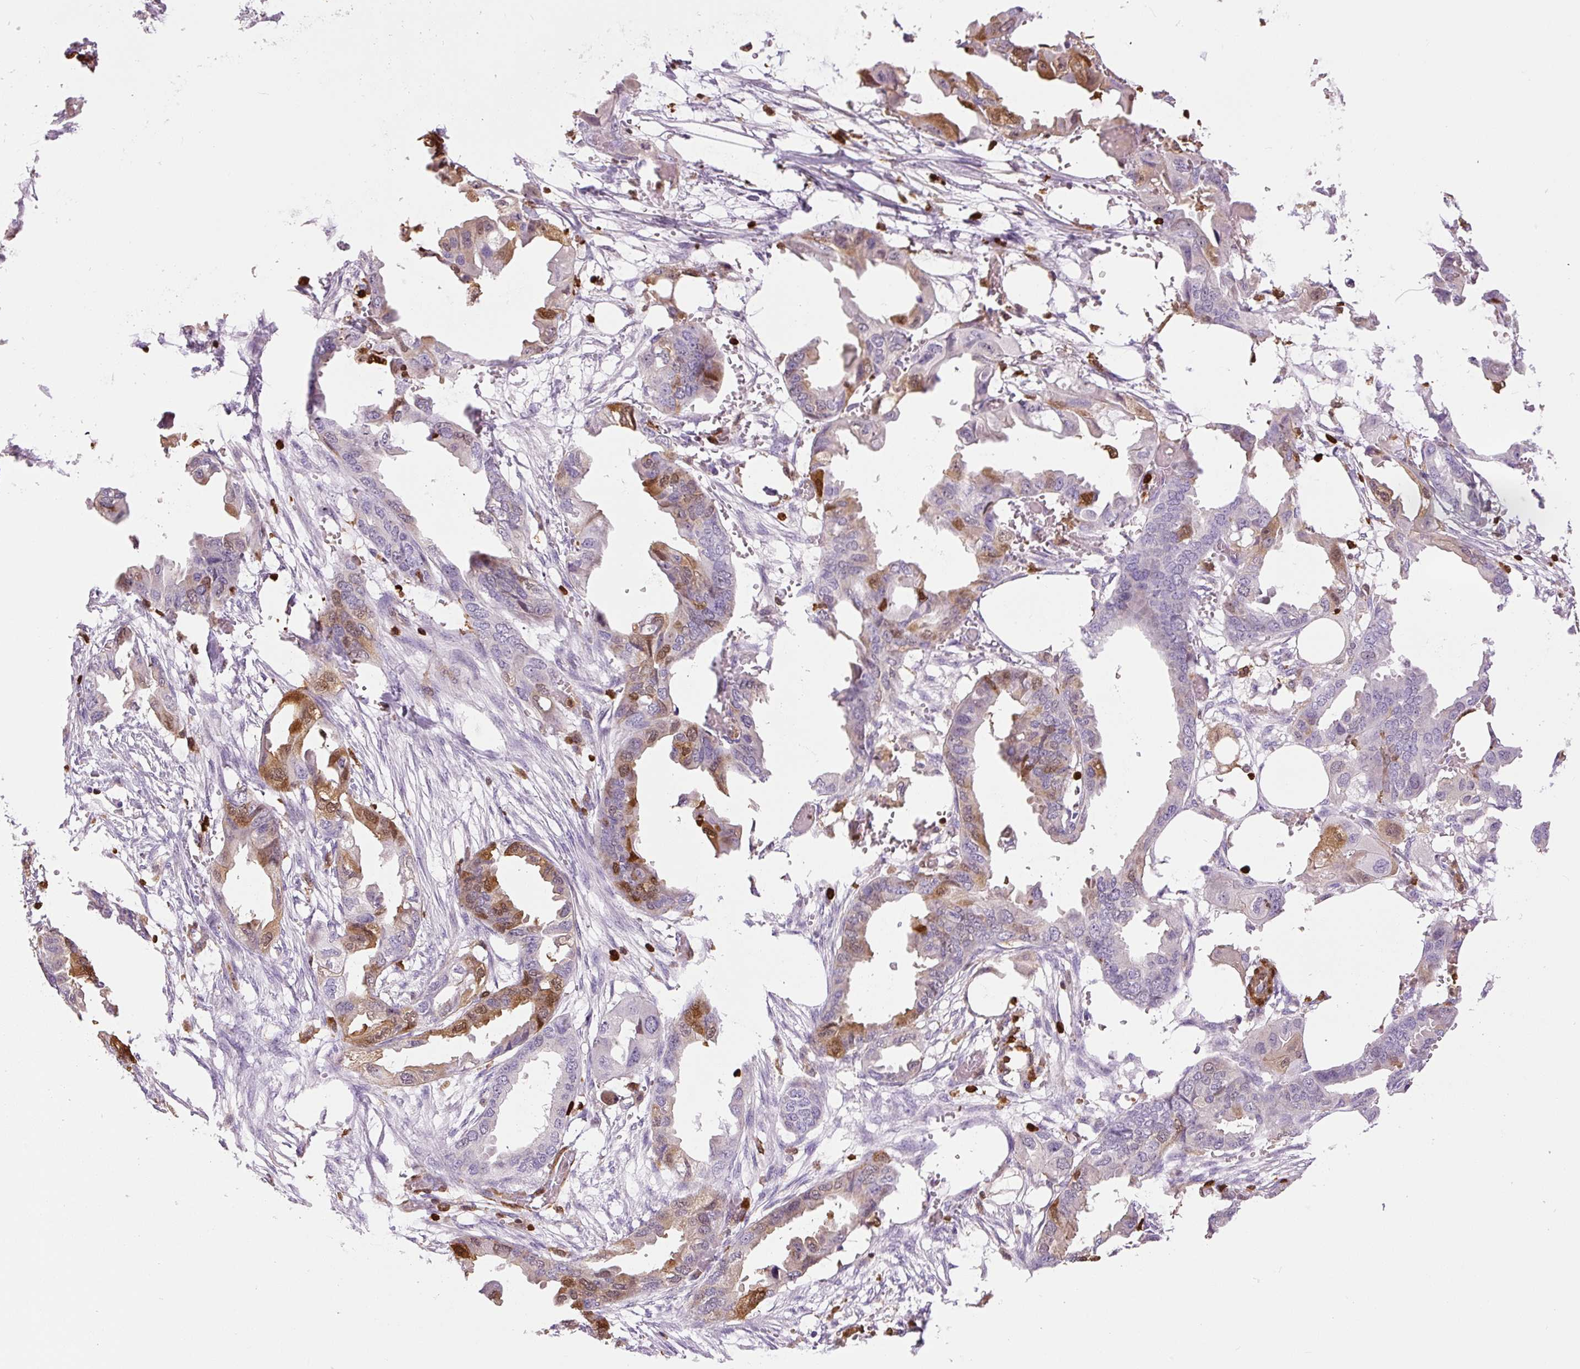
{"staining": {"intensity": "moderate", "quantity": "<25%", "location": "cytoplasmic/membranous,nuclear"}, "tissue": "endometrial cancer", "cell_type": "Tumor cells", "image_type": "cancer", "snomed": [{"axis": "morphology", "description": "Adenocarcinoma, NOS"}, {"axis": "morphology", "description": "Adenocarcinoma, metastatic, NOS"}, {"axis": "topography", "description": "Adipose tissue"}, {"axis": "topography", "description": "Endometrium"}], "caption": "This histopathology image exhibits endometrial adenocarcinoma stained with immunohistochemistry to label a protein in brown. The cytoplasmic/membranous and nuclear of tumor cells show moderate positivity for the protein. Nuclei are counter-stained blue.", "gene": "S100A4", "patient": {"sex": "female", "age": 67}}